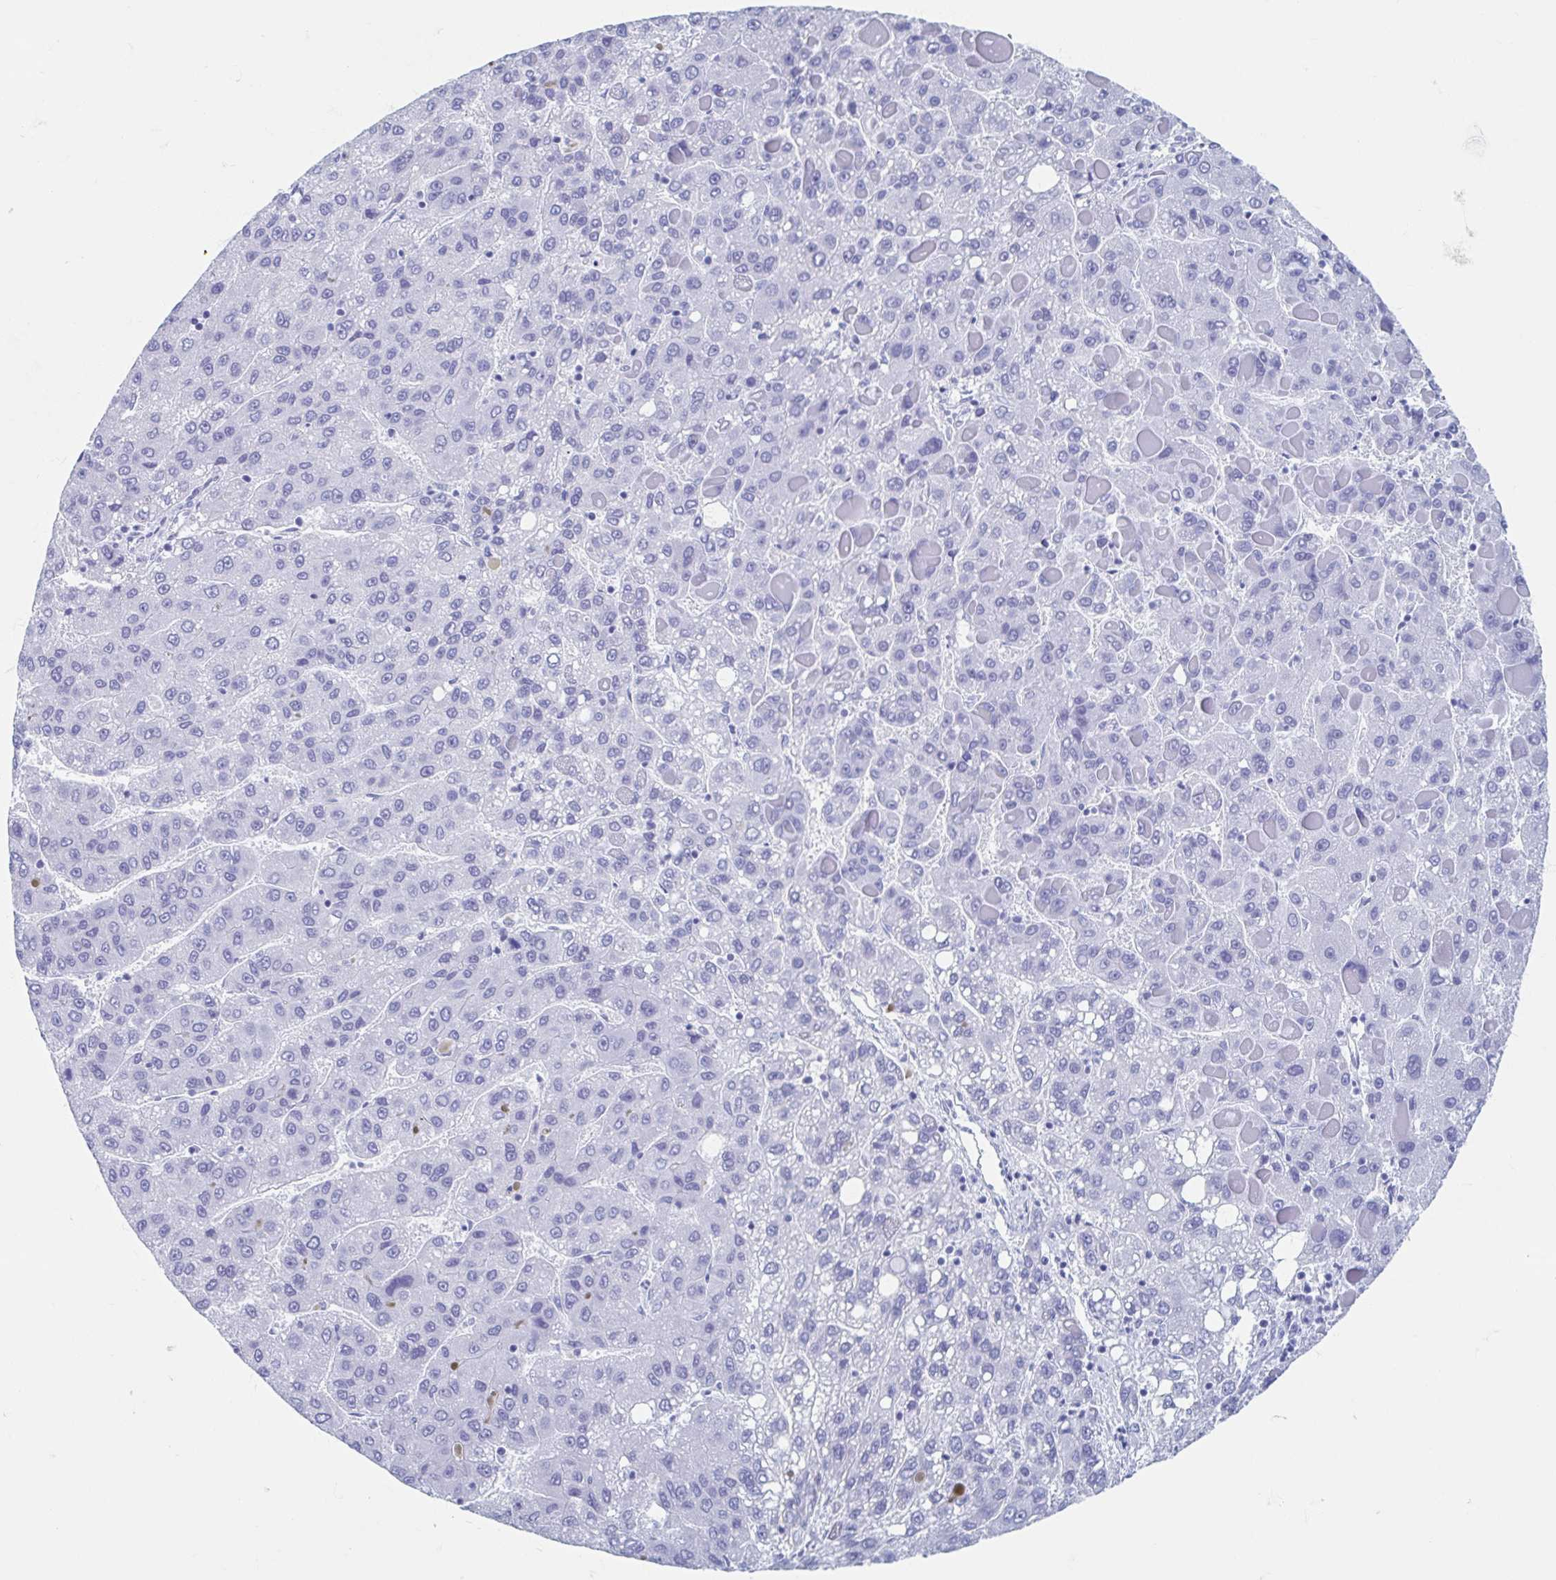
{"staining": {"intensity": "negative", "quantity": "none", "location": "none"}, "tissue": "liver cancer", "cell_type": "Tumor cells", "image_type": "cancer", "snomed": [{"axis": "morphology", "description": "Carcinoma, Hepatocellular, NOS"}, {"axis": "topography", "description": "Liver"}], "caption": "Immunohistochemical staining of liver cancer (hepatocellular carcinoma) reveals no significant staining in tumor cells.", "gene": "HDGFL1", "patient": {"sex": "female", "age": 82}}